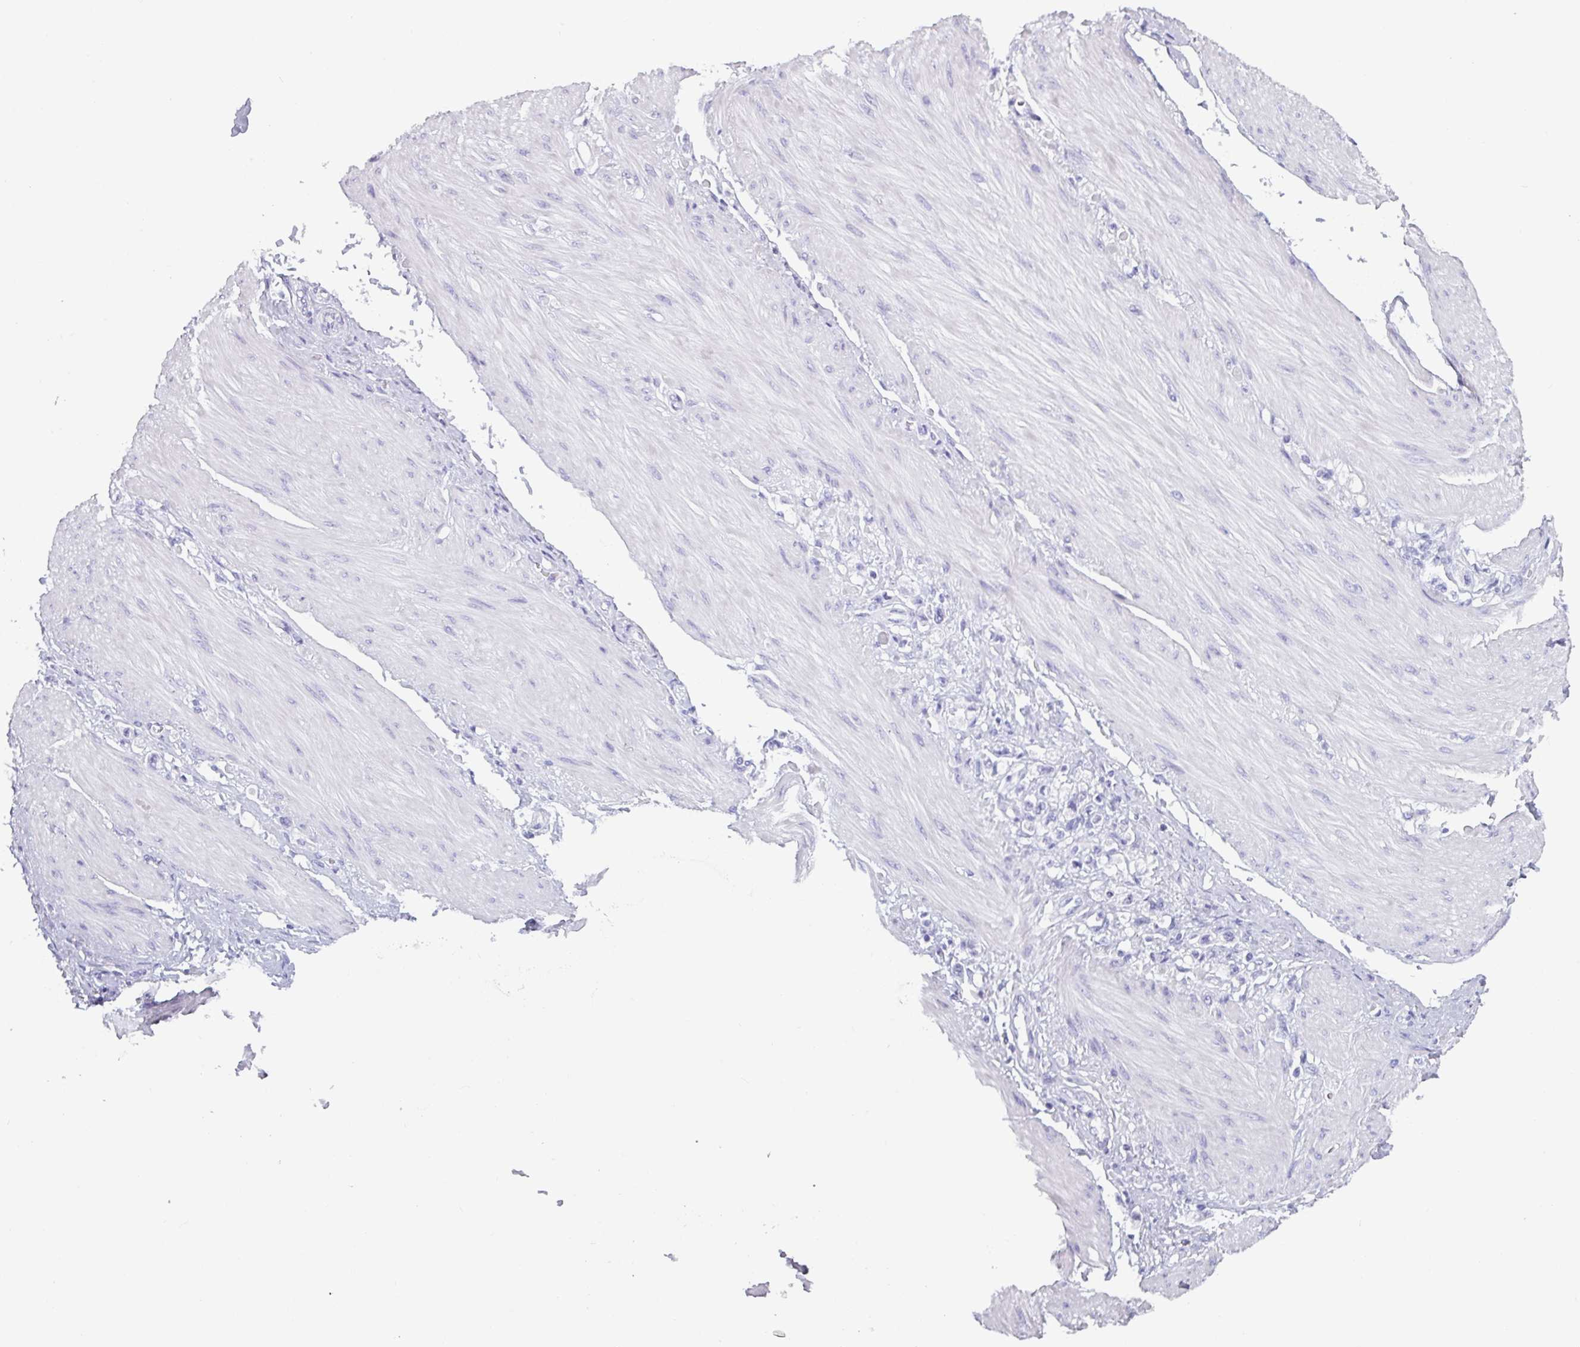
{"staining": {"intensity": "negative", "quantity": "none", "location": "none"}, "tissue": "stomach cancer", "cell_type": "Tumor cells", "image_type": "cancer", "snomed": [{"axis": "morphology", "description": "Adenocarcinoma, NOS"}, {"axis": "topography", "description": "Stomach"}], "caption": "Immunohistochemical staining of human adenocarcinoma (stomach) demonstrates no significant expression in tumor cells. Nuclei are stained in blue.", "gene": "CRYBB2", "patient": {"sex": "female", "age": 65}}